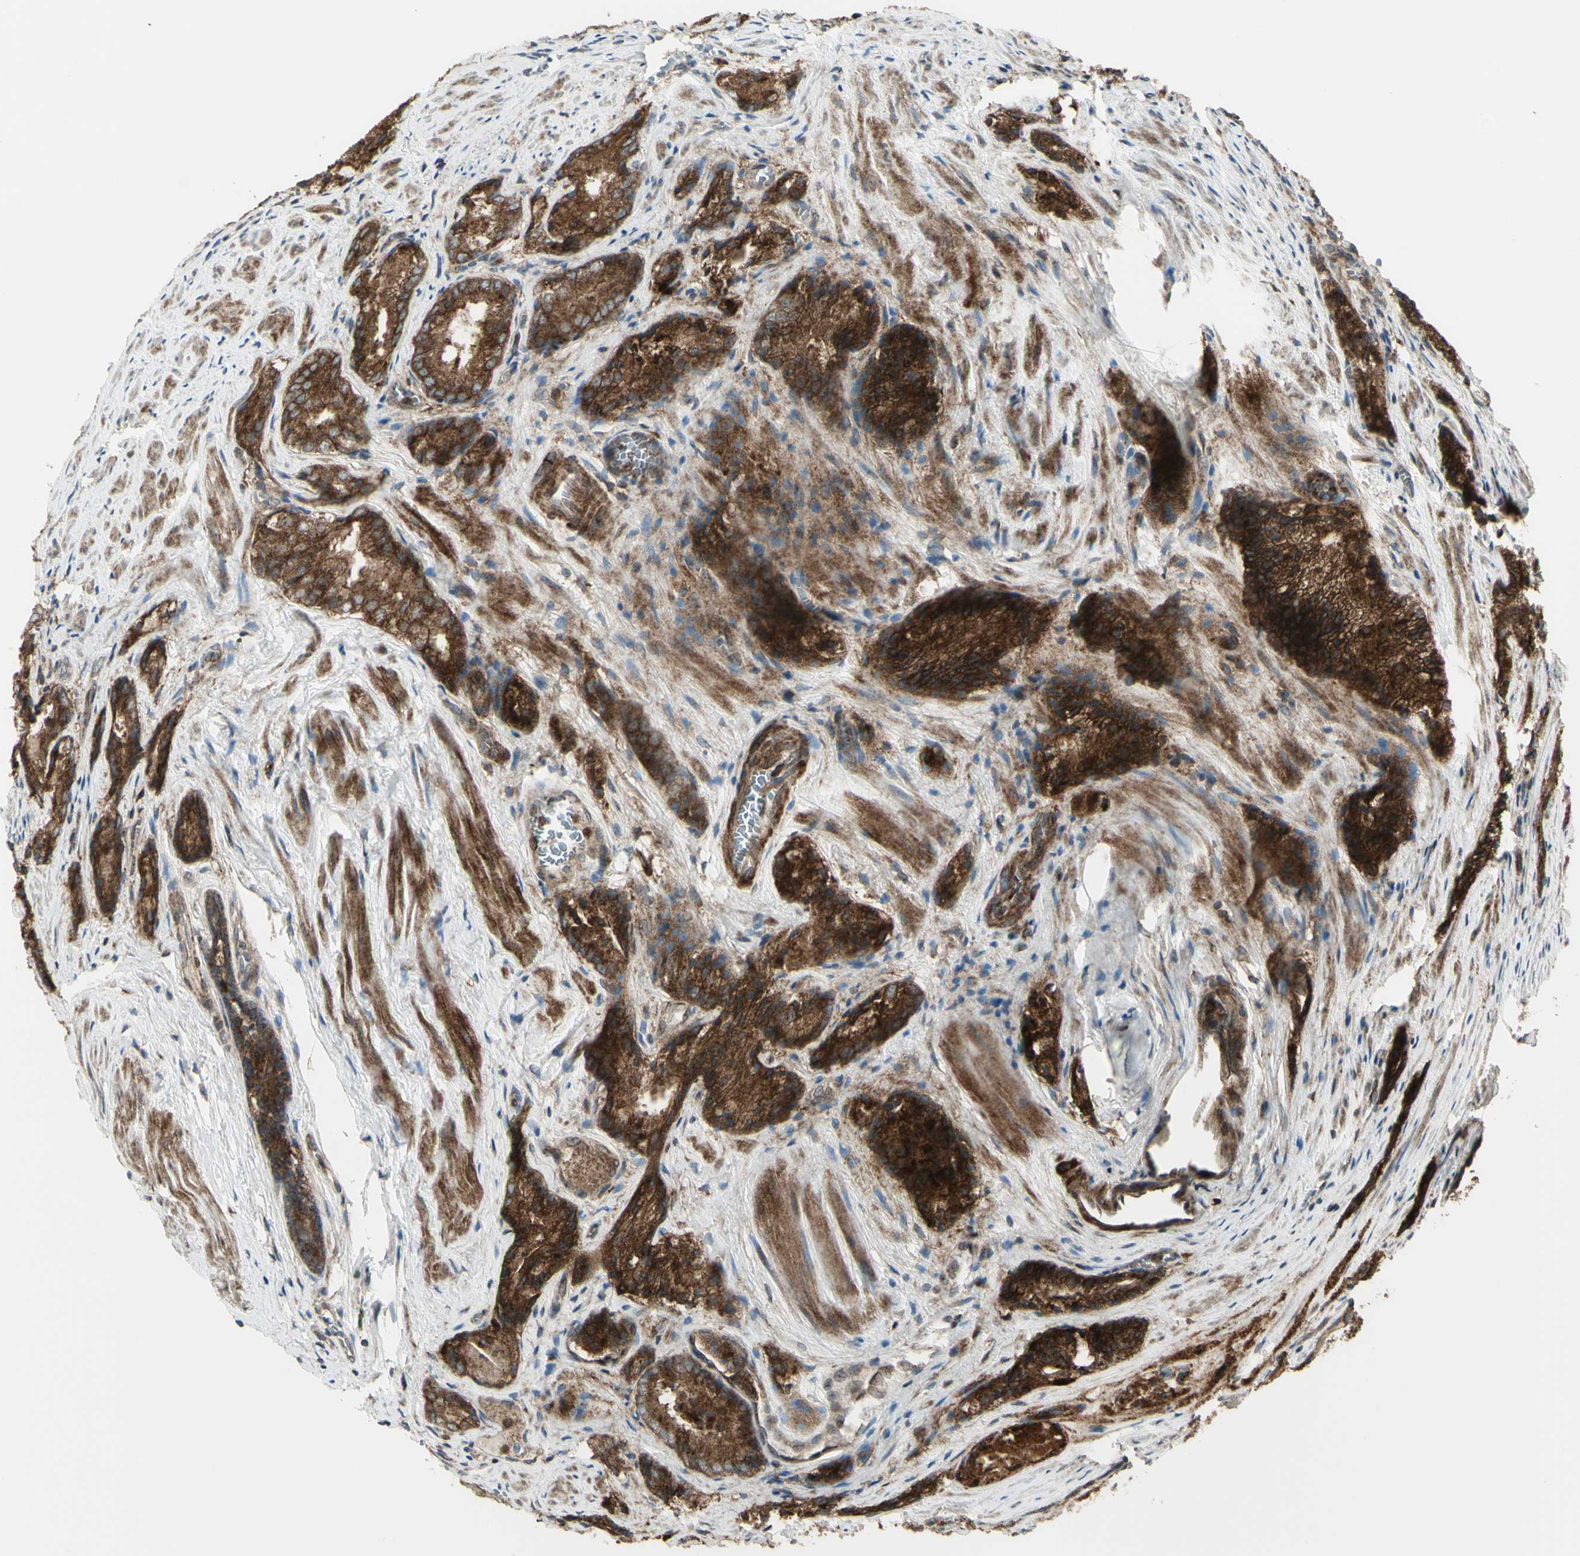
{"staining": {"intensity": "strong", "quantity": ">75%", "location": "cytoplasmic/membranous"}, "tissue": "prostate cancer", "cell_type": "Tumor cells", "image_type": "cancer", "snomed": [{"axis": "morphology", "description": "Adenocarcinoma, Low grade"}, {"axis": "topography", "description": "Prostate"}], "caption": "Protein expression analysis of human low-grade adenocarcinoma (prostate) reveals strong cytoplasmic/membranous staining in about >75% of tumor cells. (DAB = brown stain, brightfield microscopy at high magnification).", "gene": "NAPA", "patient": {"sex": "male", "age": 60}}